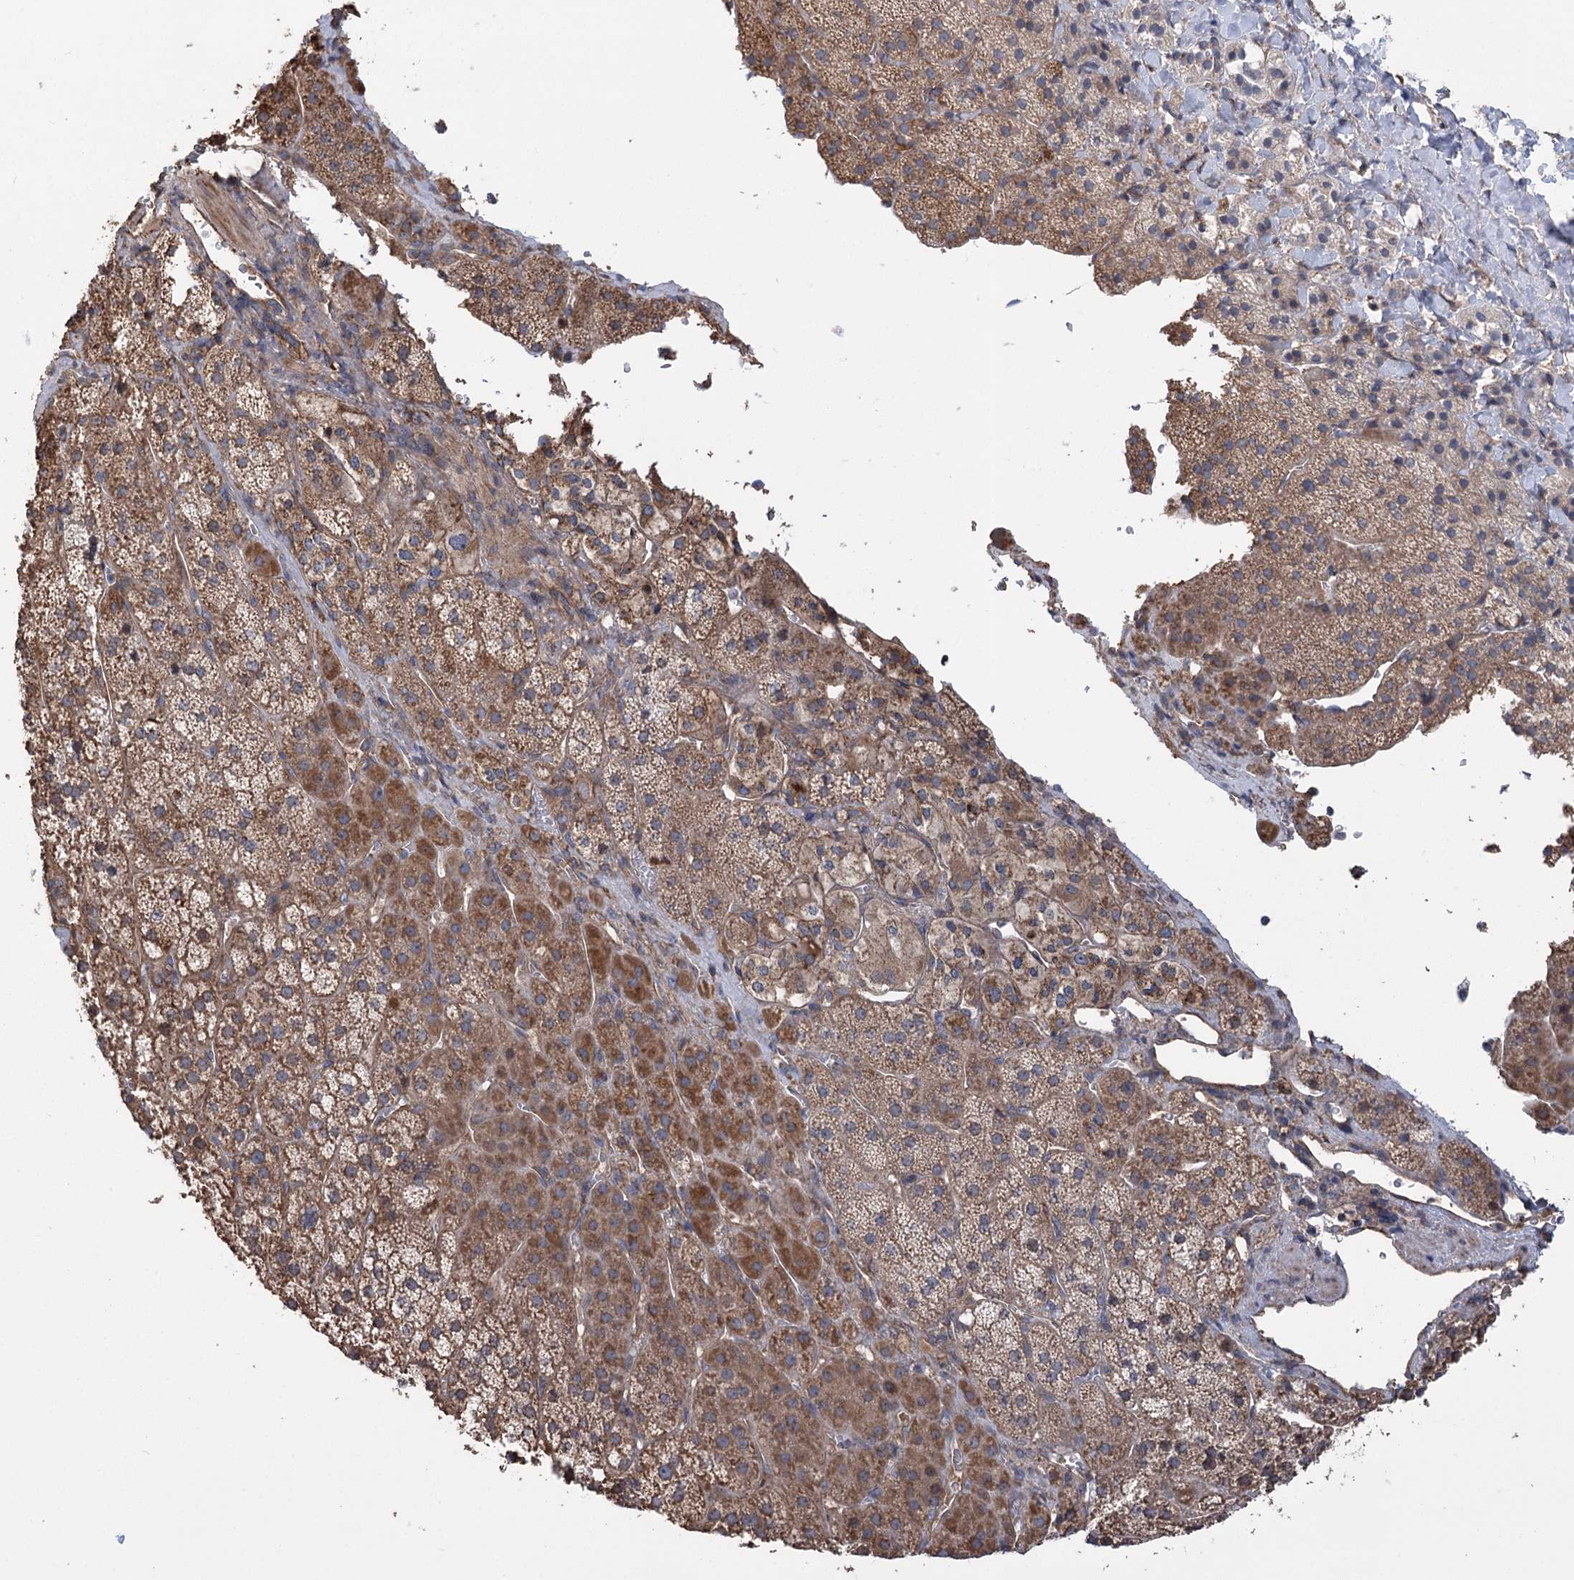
{"staining": {"intensity": "moderate", "quantity": ">75%", "location": "cytoplasmic/membranous"}, "tissue": "adrenal gland", "cell_type": "Glandular cells", "image_type": "normal", "snomed": [{"axis": "morphology", "description": "Normal tissue, NOS"}, {"axis": "topography", "description": "Adrenal gland"}], "caption": "Adrenal gland stained with a brown dye shows moderate cytoplasmic/membranous positive positivity in approximately >75% of glandular cells.", "gene": "RWDD4", "patient": {"sex": "female", "age": 44}}